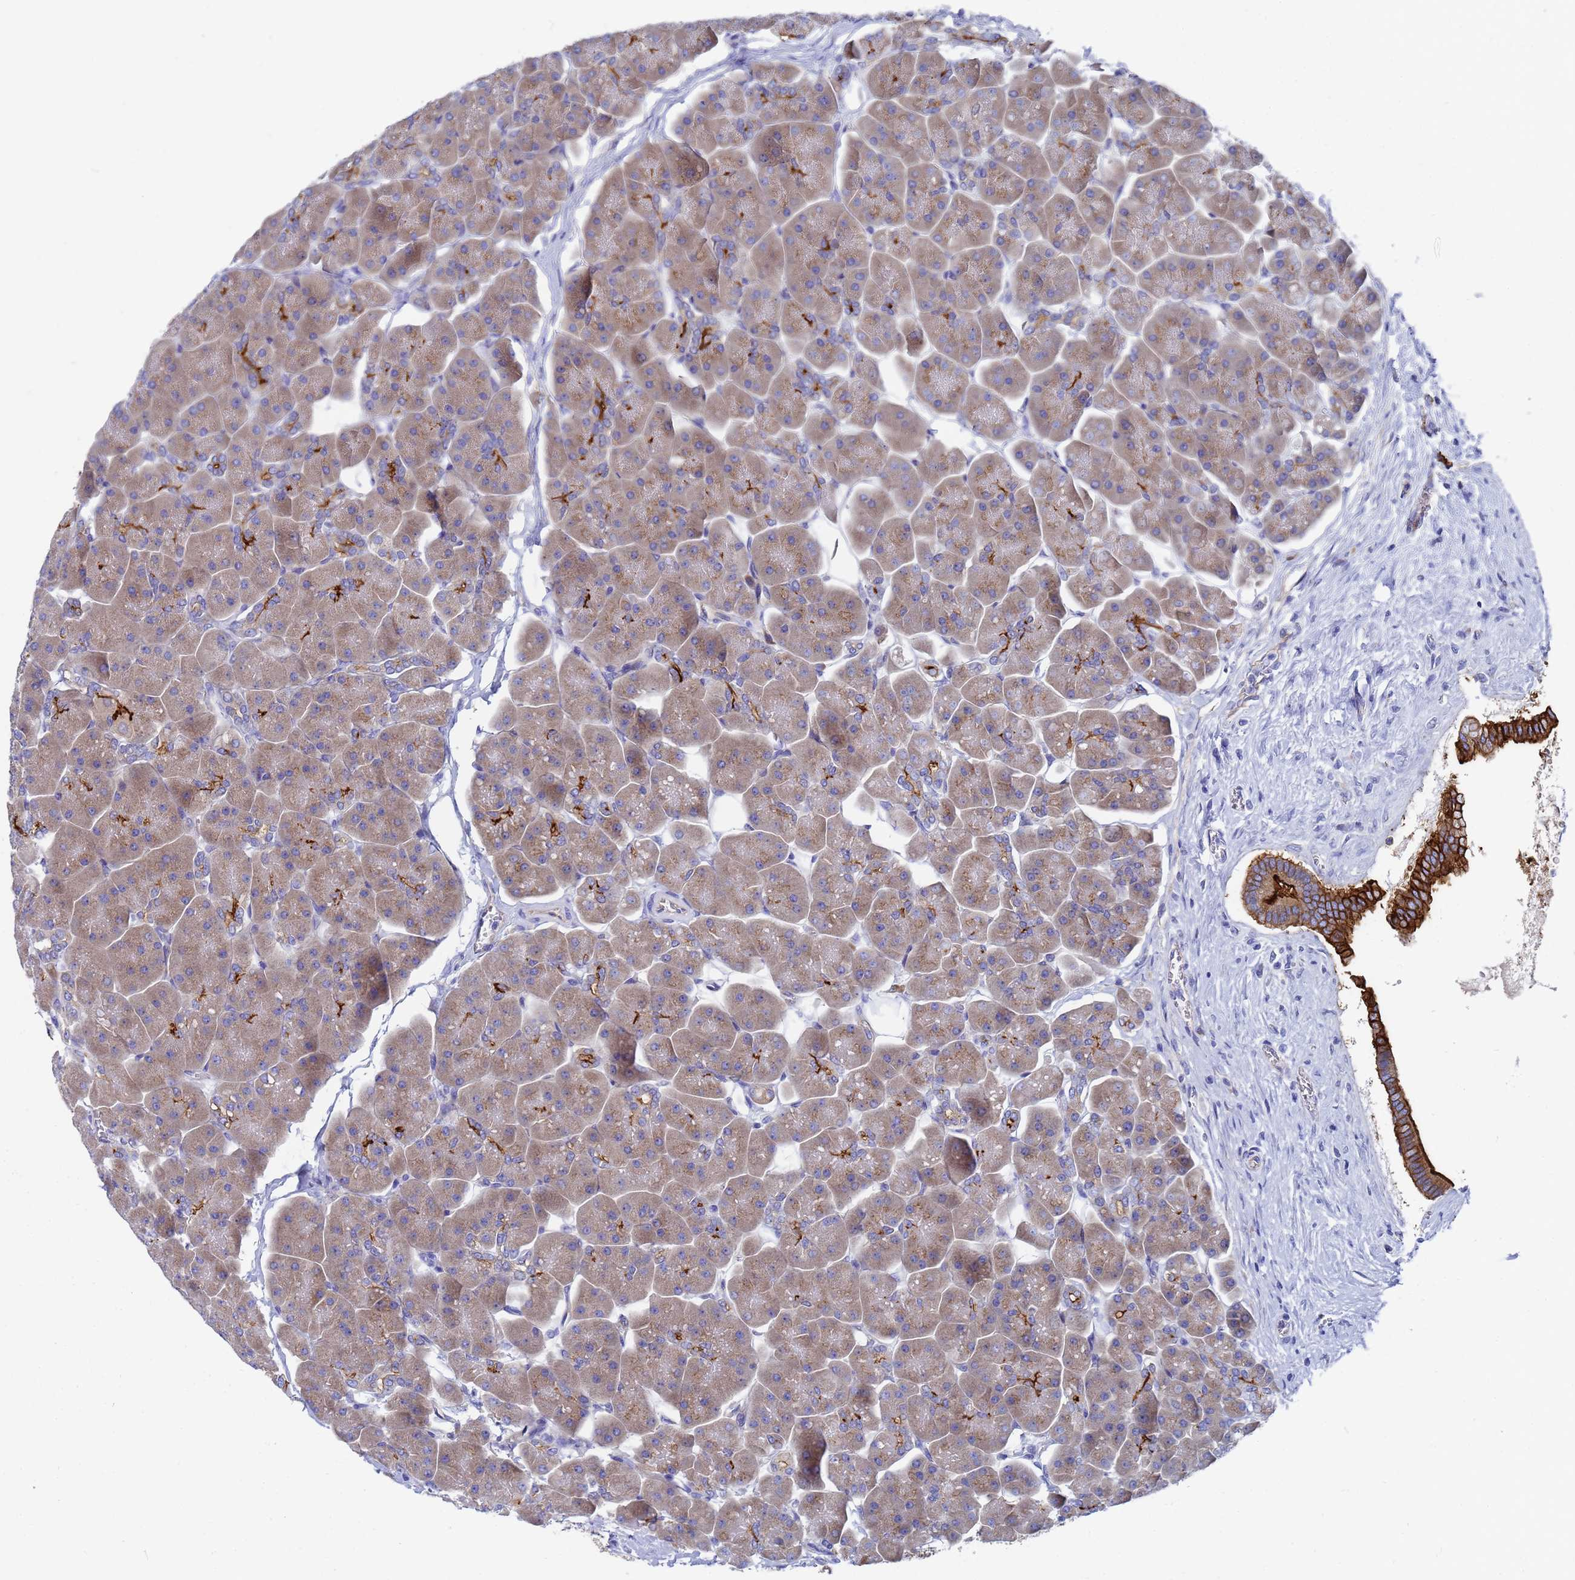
{"staining": {"intensity": "strong", "quantity": "<25%", "location": "cytoplasmic/membranous"}, "tissue": "pancreas", "cell_type": "Exocrine glandular cells", "image_type": "normal", "snomed": [{"axis": "morphology", "description": "Normal tissue, NOS"}, {"axis": "topography", "description": "Pancreas"}], "caption": "Protein expression analysis of normal human pancreas reveals strong cytoplasmic/membranous staining in about <25% of exocrine glandular cells.", "gene": "TM4SF4", "patient": {"sex": "male", "age": 66}}